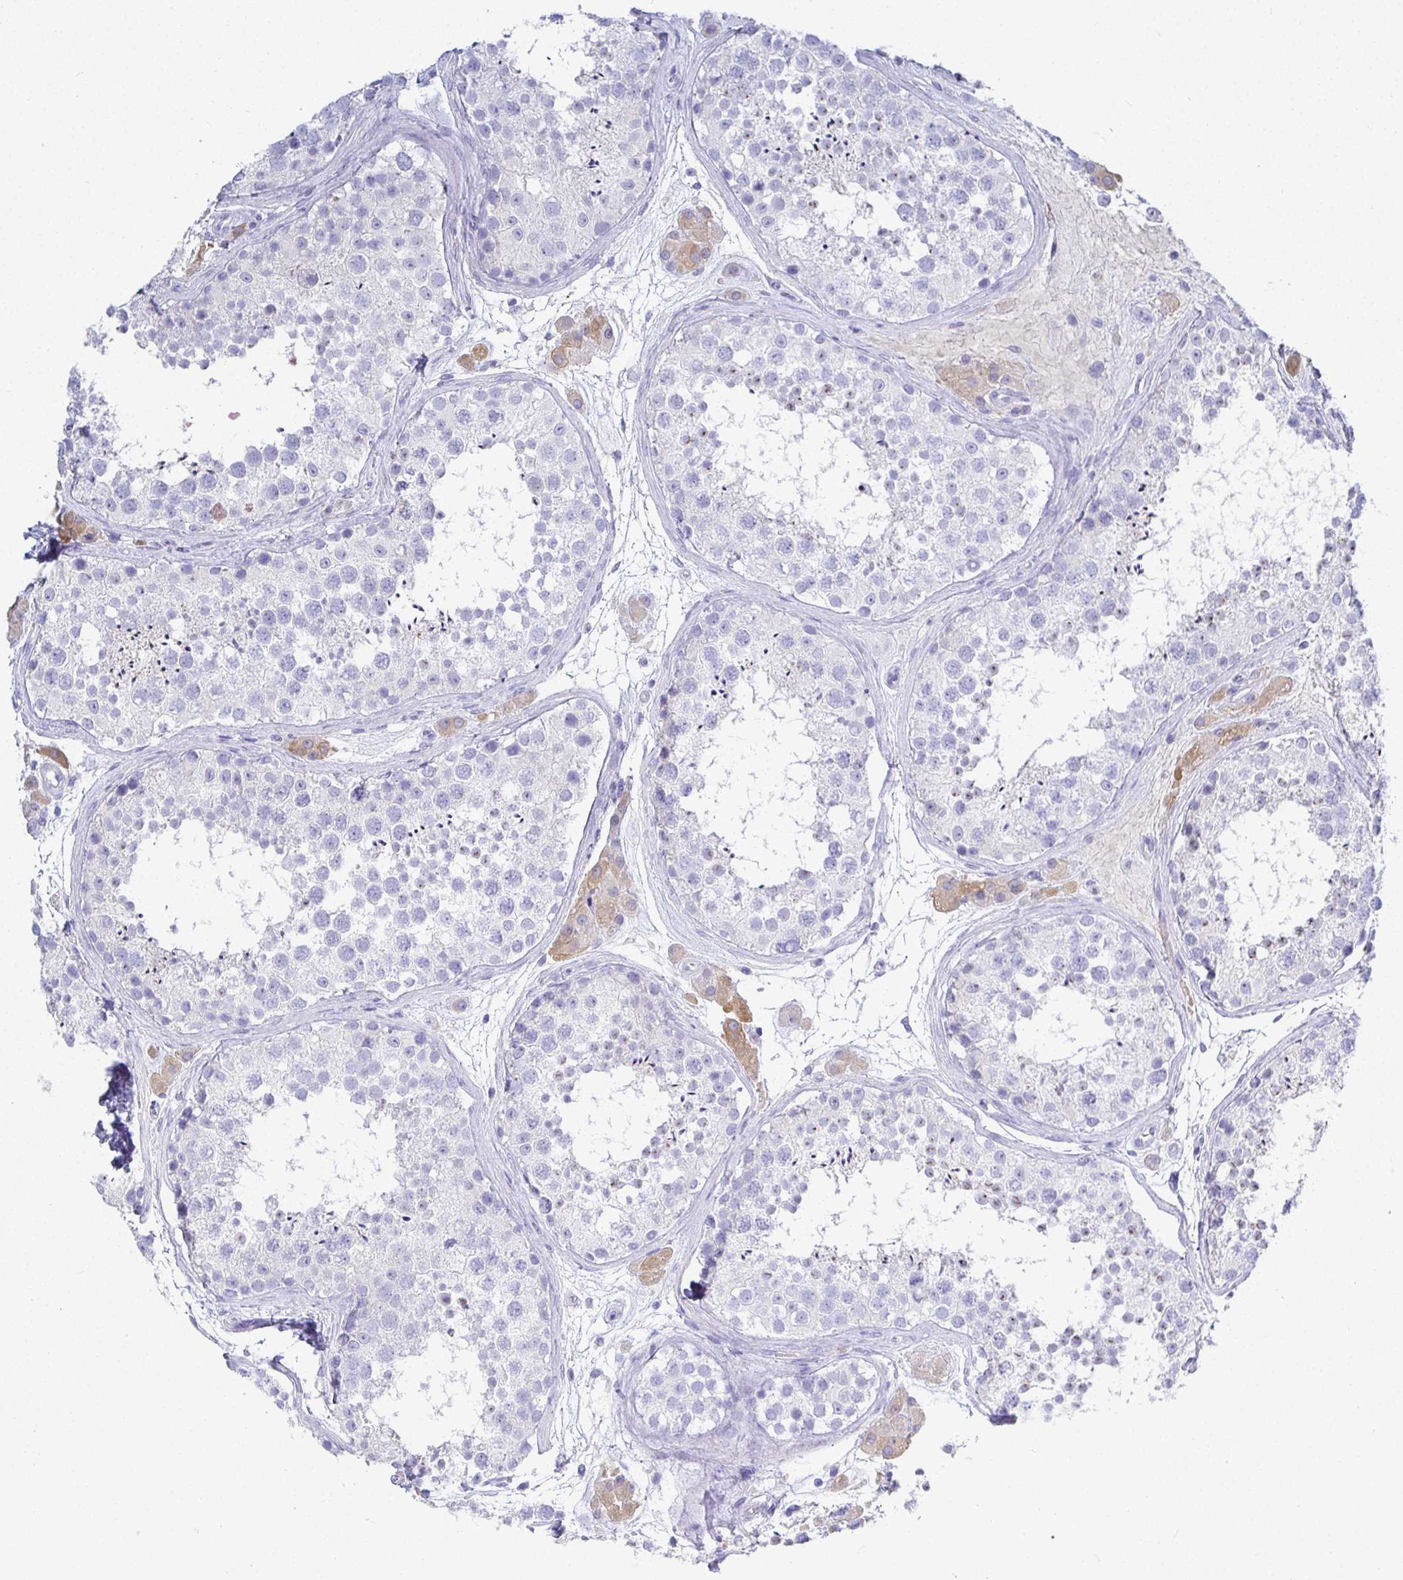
{"staining": {"intensity": "negative", "quantity": "none", "location": "none"}, "tissue": "testis", "cell_type": "Cells in seminiferous ducts", "image_type": "normal", "snomed": [{"axis": "morphology", "description": "Normal tissue, NOS"}, {"axis": "topography", "description": "Testis"}], "caption": "An image of testis stained for a protein displays no brown staining in cells in seminiferous ducts.", "gene": "TMEM241", "patient": {"sex": "male", "age": 41}}